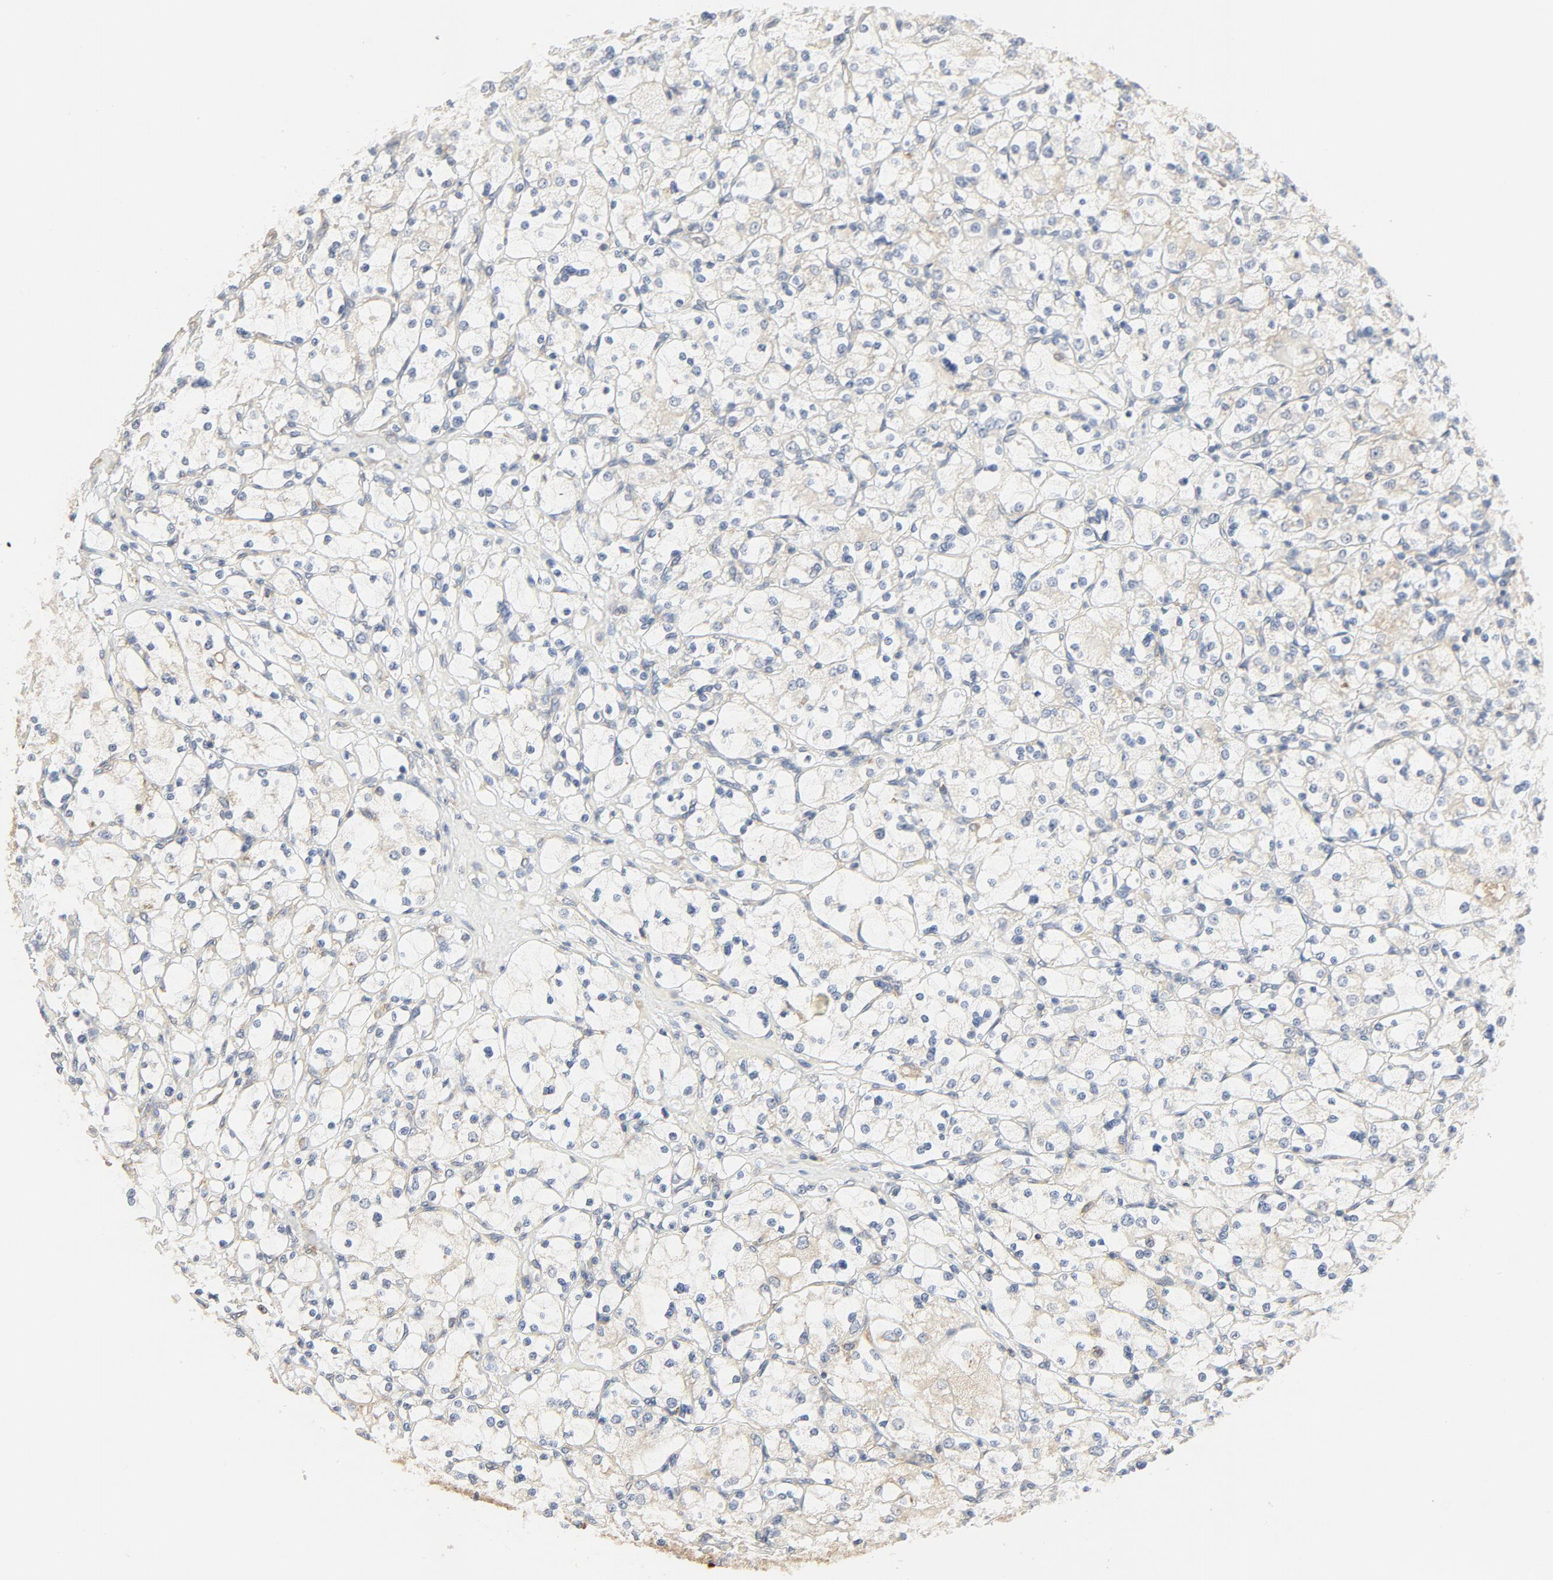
{"staining": {"intensity": "negative", "quantity": "none", "location": "none"}, "tissue": "renal cancer", "cell_type": "Tumor cells", "image_type": "cancer", "snomed": [{"axis": "morphology", "description": "Adenocarcinoma, NOS"}, {"axis": "topography", "description": "Kidney"}], "caption": "There is no significant staining in tumor cells of renal cancer (adenocarcinoma). The staining is performed using DAB brown chromogen with nuclei counter-stained in using hematoxylin.", "gene": "RPS6", "patient": {"sex": "female", "age": 83}}